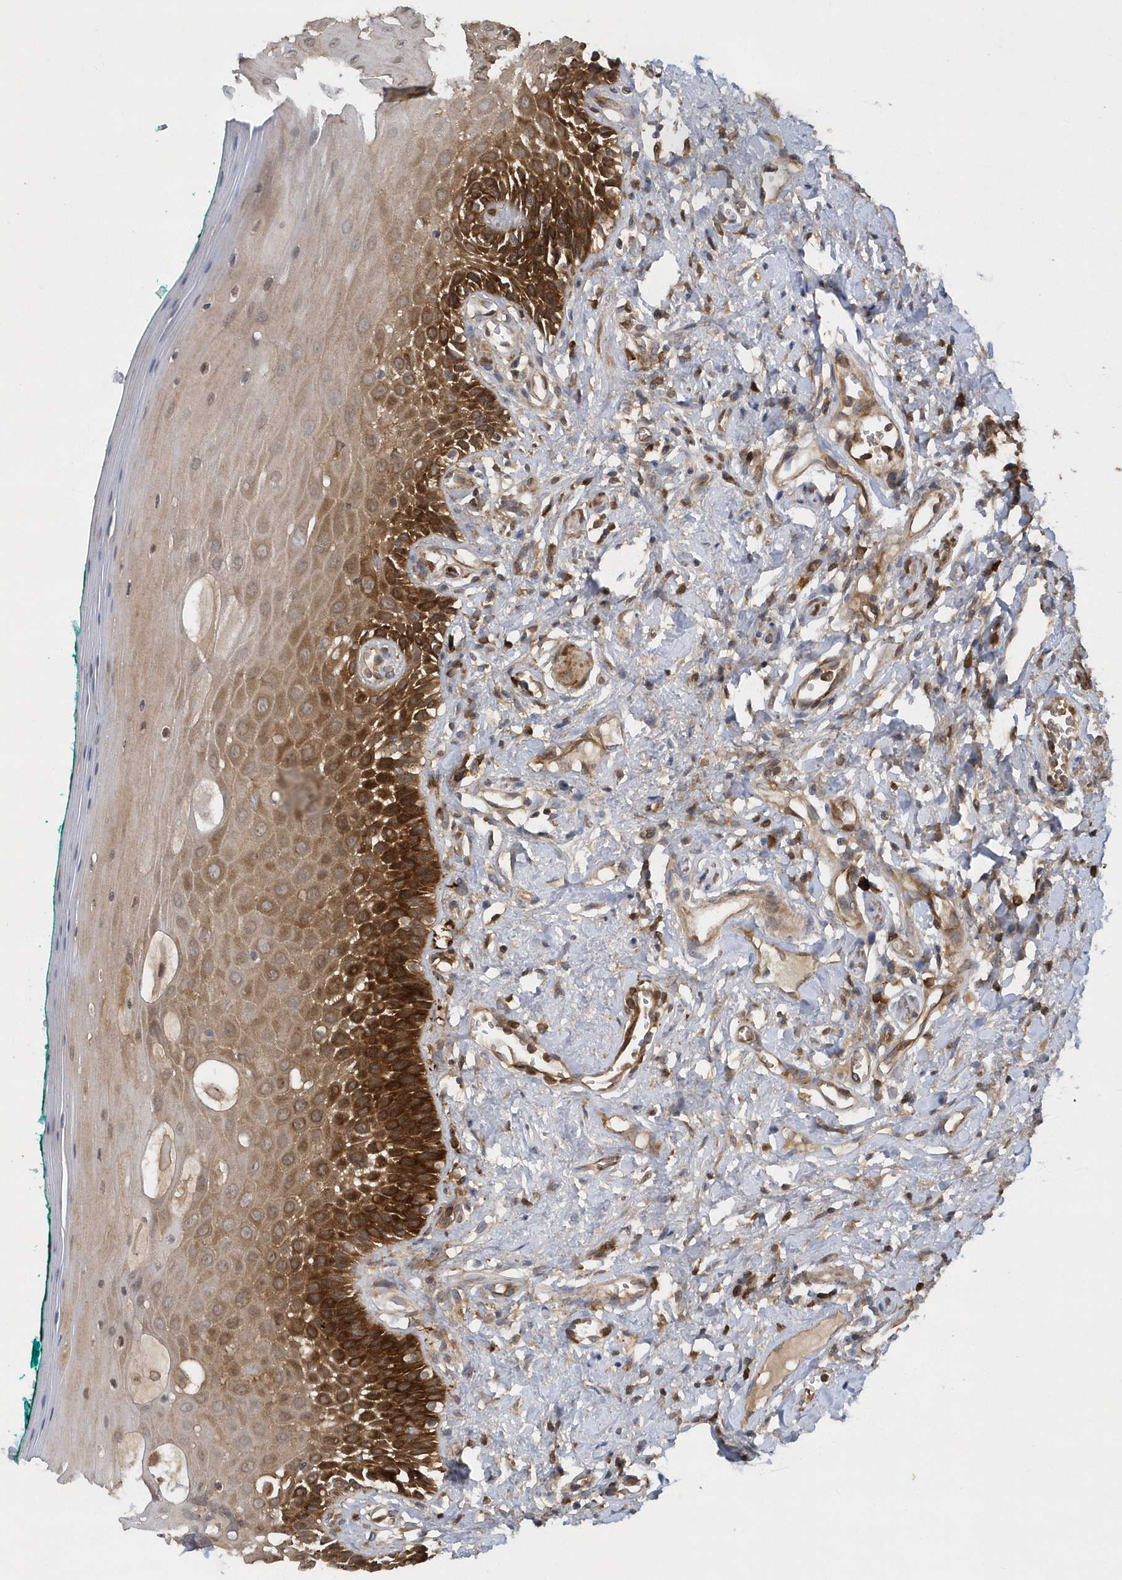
{"staining": {"intensity": "strong", "quantity": "25%-75%", "location": "cytoplasmic/membranous"}, "tissue": "oral mucosa", "cell_type": "Squamous epithelial cells", "image_type": "normal", "snomed": [{"axis": "morphology", "description": "Normal tissue, NOS"}, {"axis": "topography", "description": "Oral tissue"}], "caption": "Brown immunohistochemical staining in unremarkable oral mucosa exhibits strong cytoplasmic/membranous expression in about 25%-75% of squamous epithelial cells. (Stains: DAB (3,3'-diaminobenzidine) in brown, nuclei in blue, Microscopy: brightfield microscopy at high magnification).", "gene": "PAICS", "patient": {"sex": "female", "age": 70}}